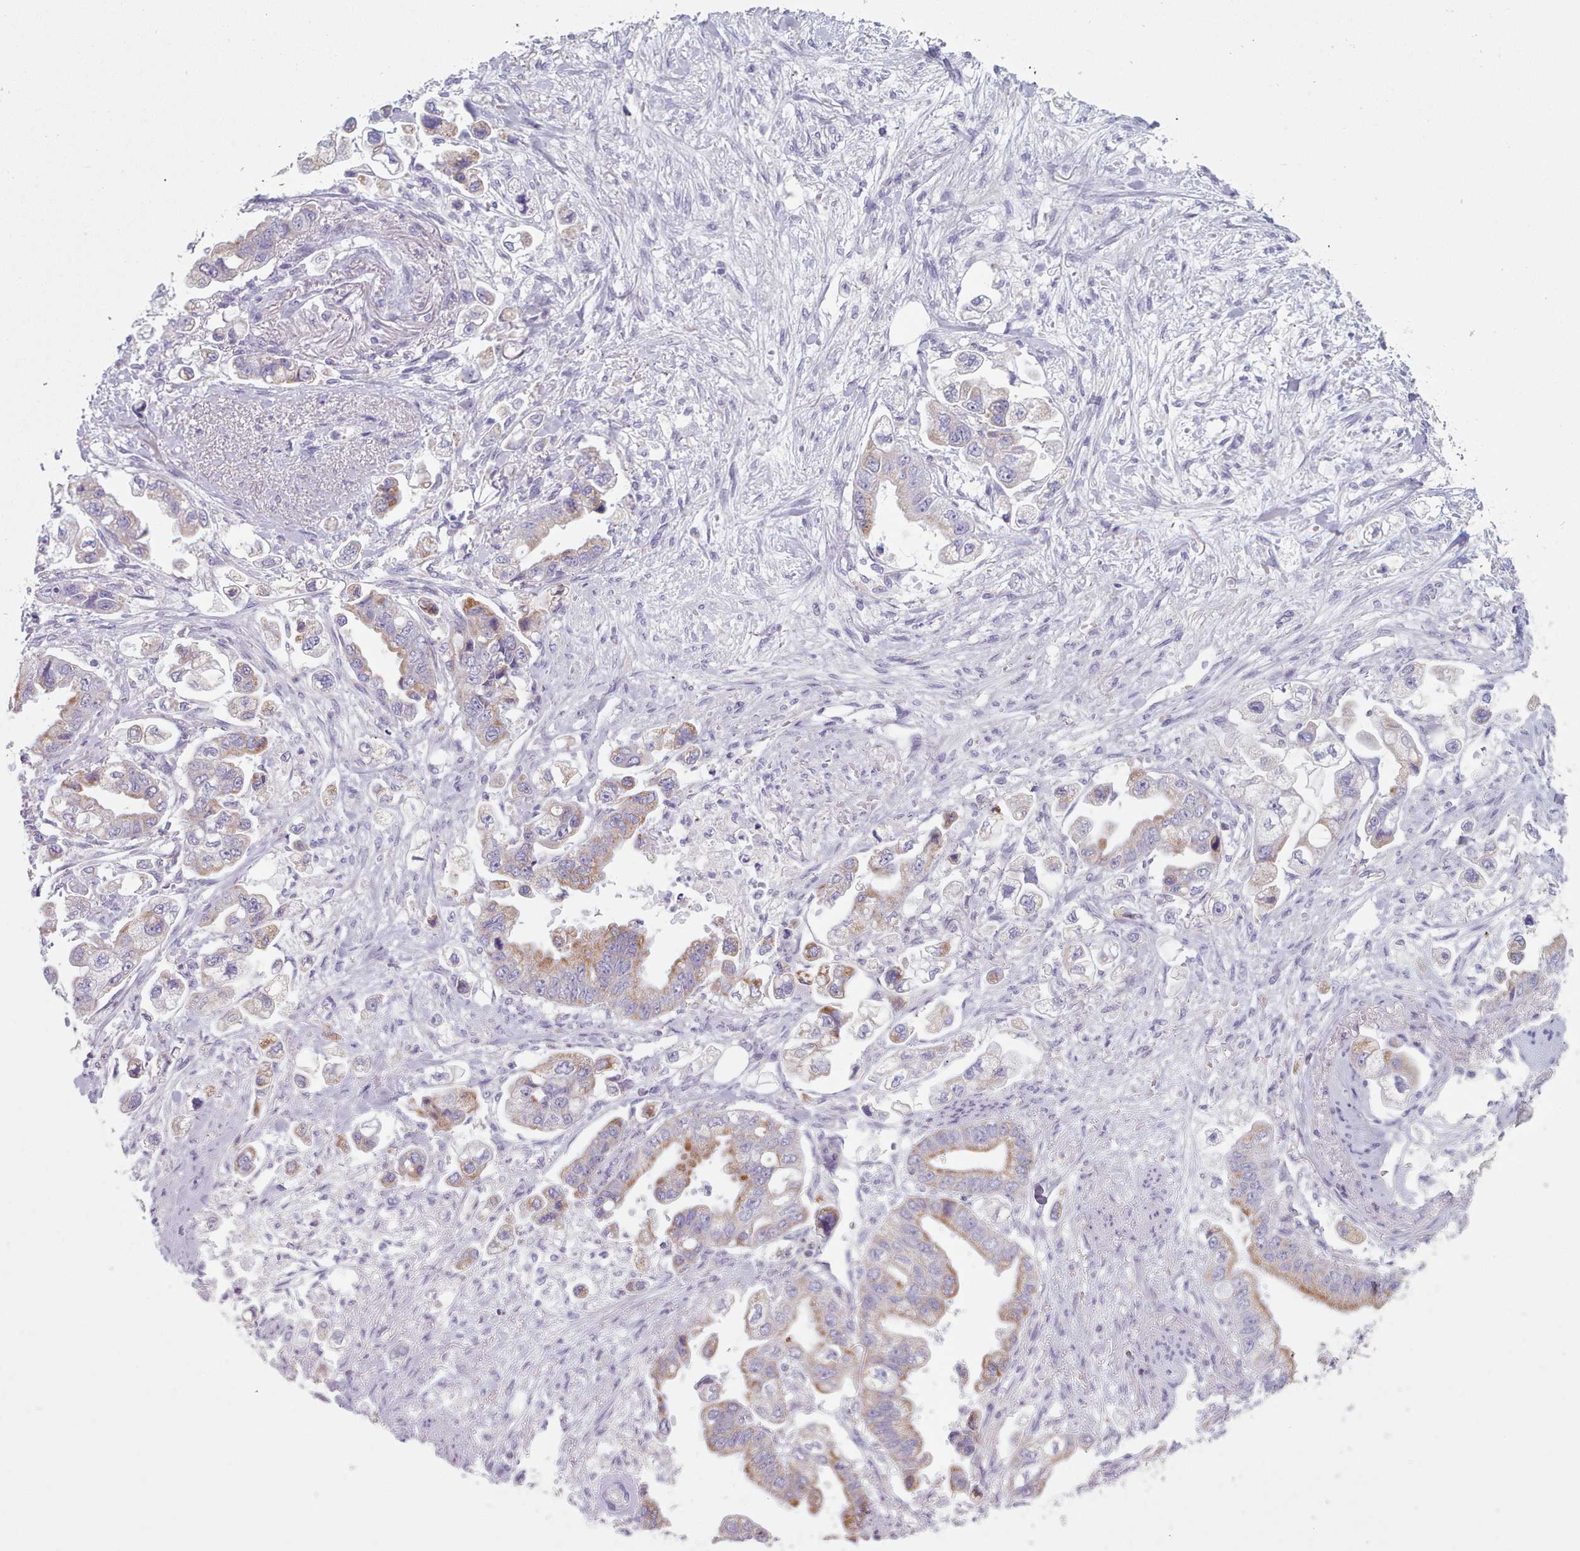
{"staining": {"intensity": "moderate", "quantity": "25%-75%", "location": "cytoplasmic/membranous"}, "tissue": "stomach cancer", "cell_type": "Tumor cells", "image_type": "cancer", "snomed": [{"axis": "morphology", "description": "Adenocarcinoma, NOS"}, {"axis": "topography", "description": "Stomach"}], "caption": "Moderate cytoplasmic/membranous positivity is identified in about 25%-75% of tumor cells in stomach cancer (adenocarcinoma).", "gene": "FAM170B", "patient": {"sex": "male", "age": 62}}